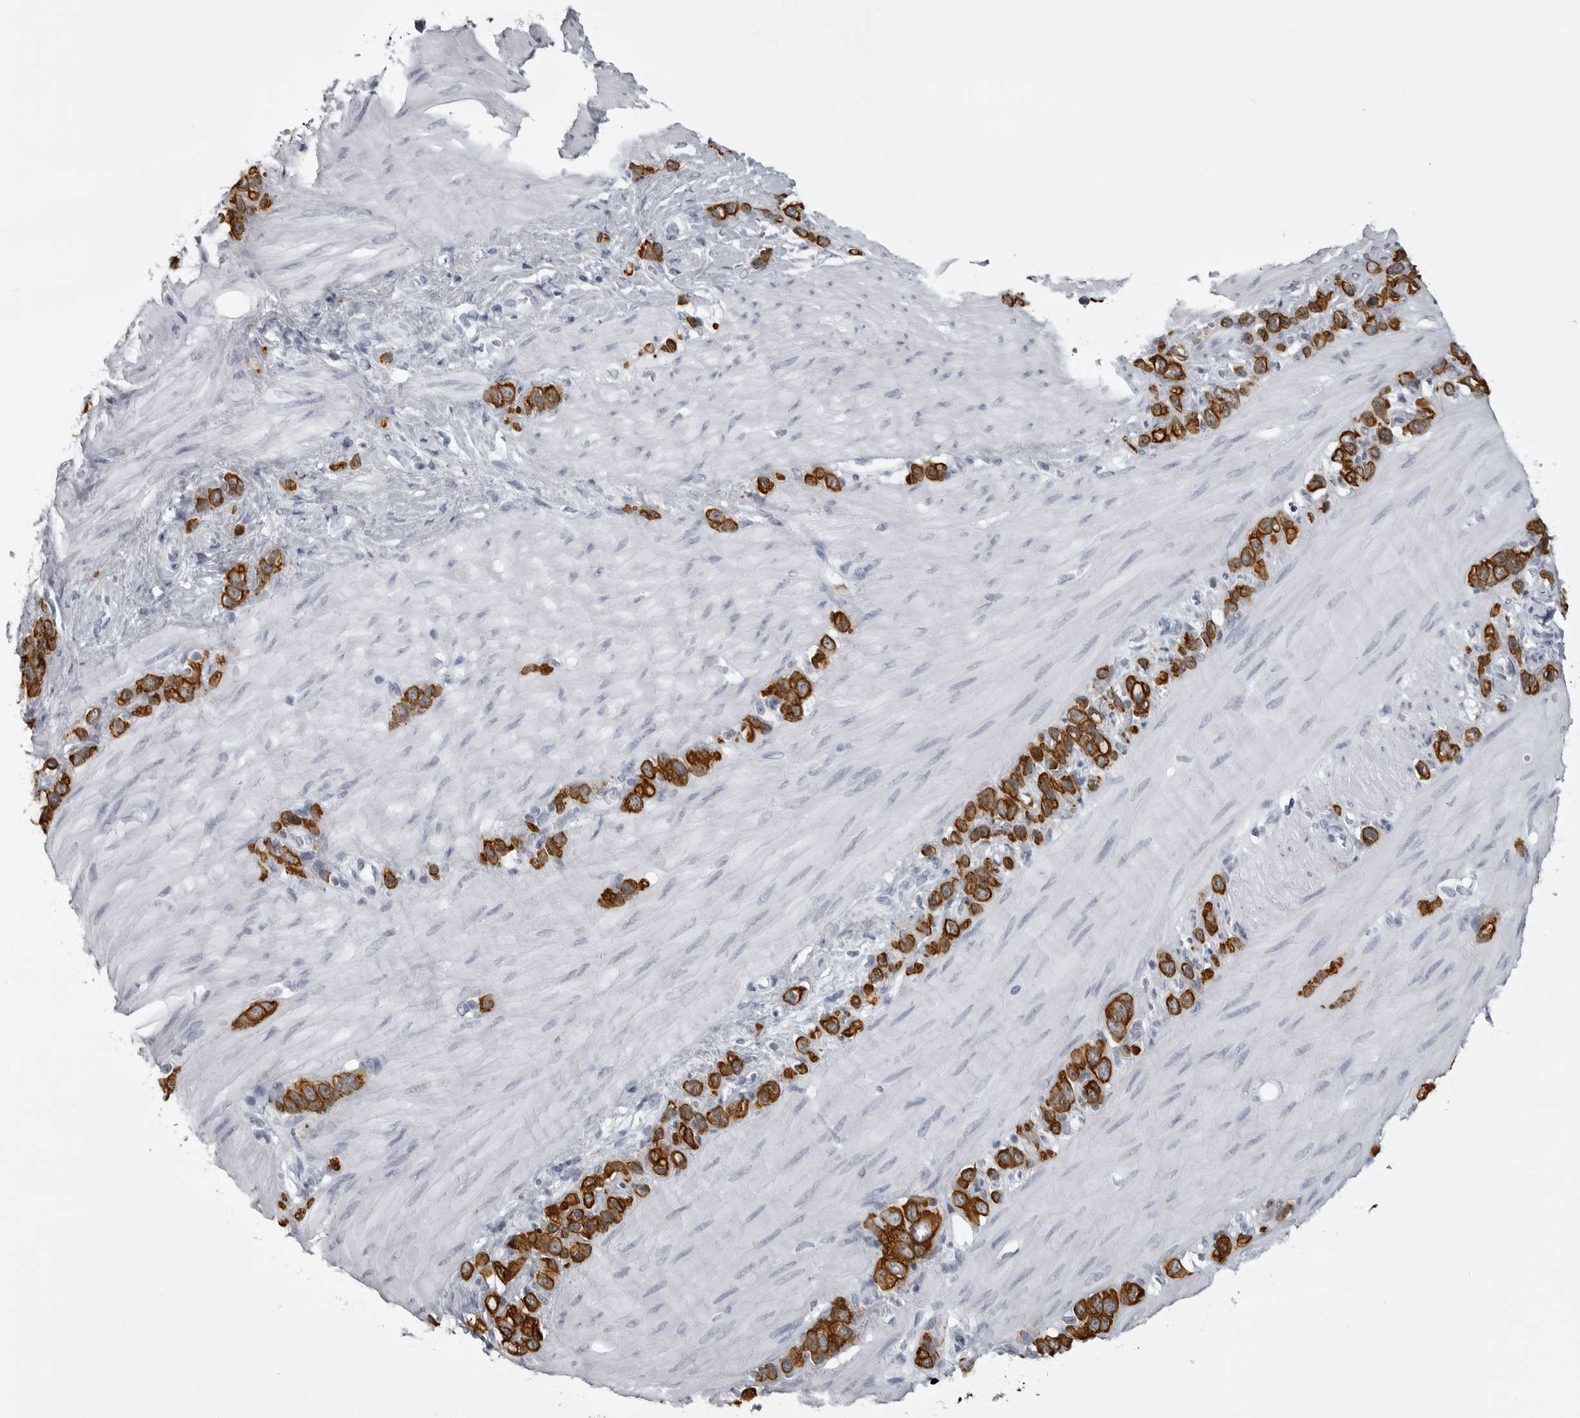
{"staining": {"intensity": "strong", "quantity": ">75%", "location": "cytoplasmic/membranous"}, "tissue": "stomach cancer", "cell_type": "Tumor cells", "image_type": "cancer", "snomed": [{"axis": "morphology", "description": "Normal tissue, NOS"}, {"axis": "morphology", "description": "Adenocarcinoma, NOS"}, {"axis": "morphology", "description": "Adenocarcinoma, High grade"}, {"axis": "topography", "description": "Stomach, upper"}, {"axis": "topography", "description": "Stomach"}], "caption": "Protein staining of adenocarcinoma (stomach) tissue demonstrates strong cytoplasmic/membranous expression in about >75% of tumor cells.", "gene": "UROD", "patient": {"sex": "female", "age": 65}}